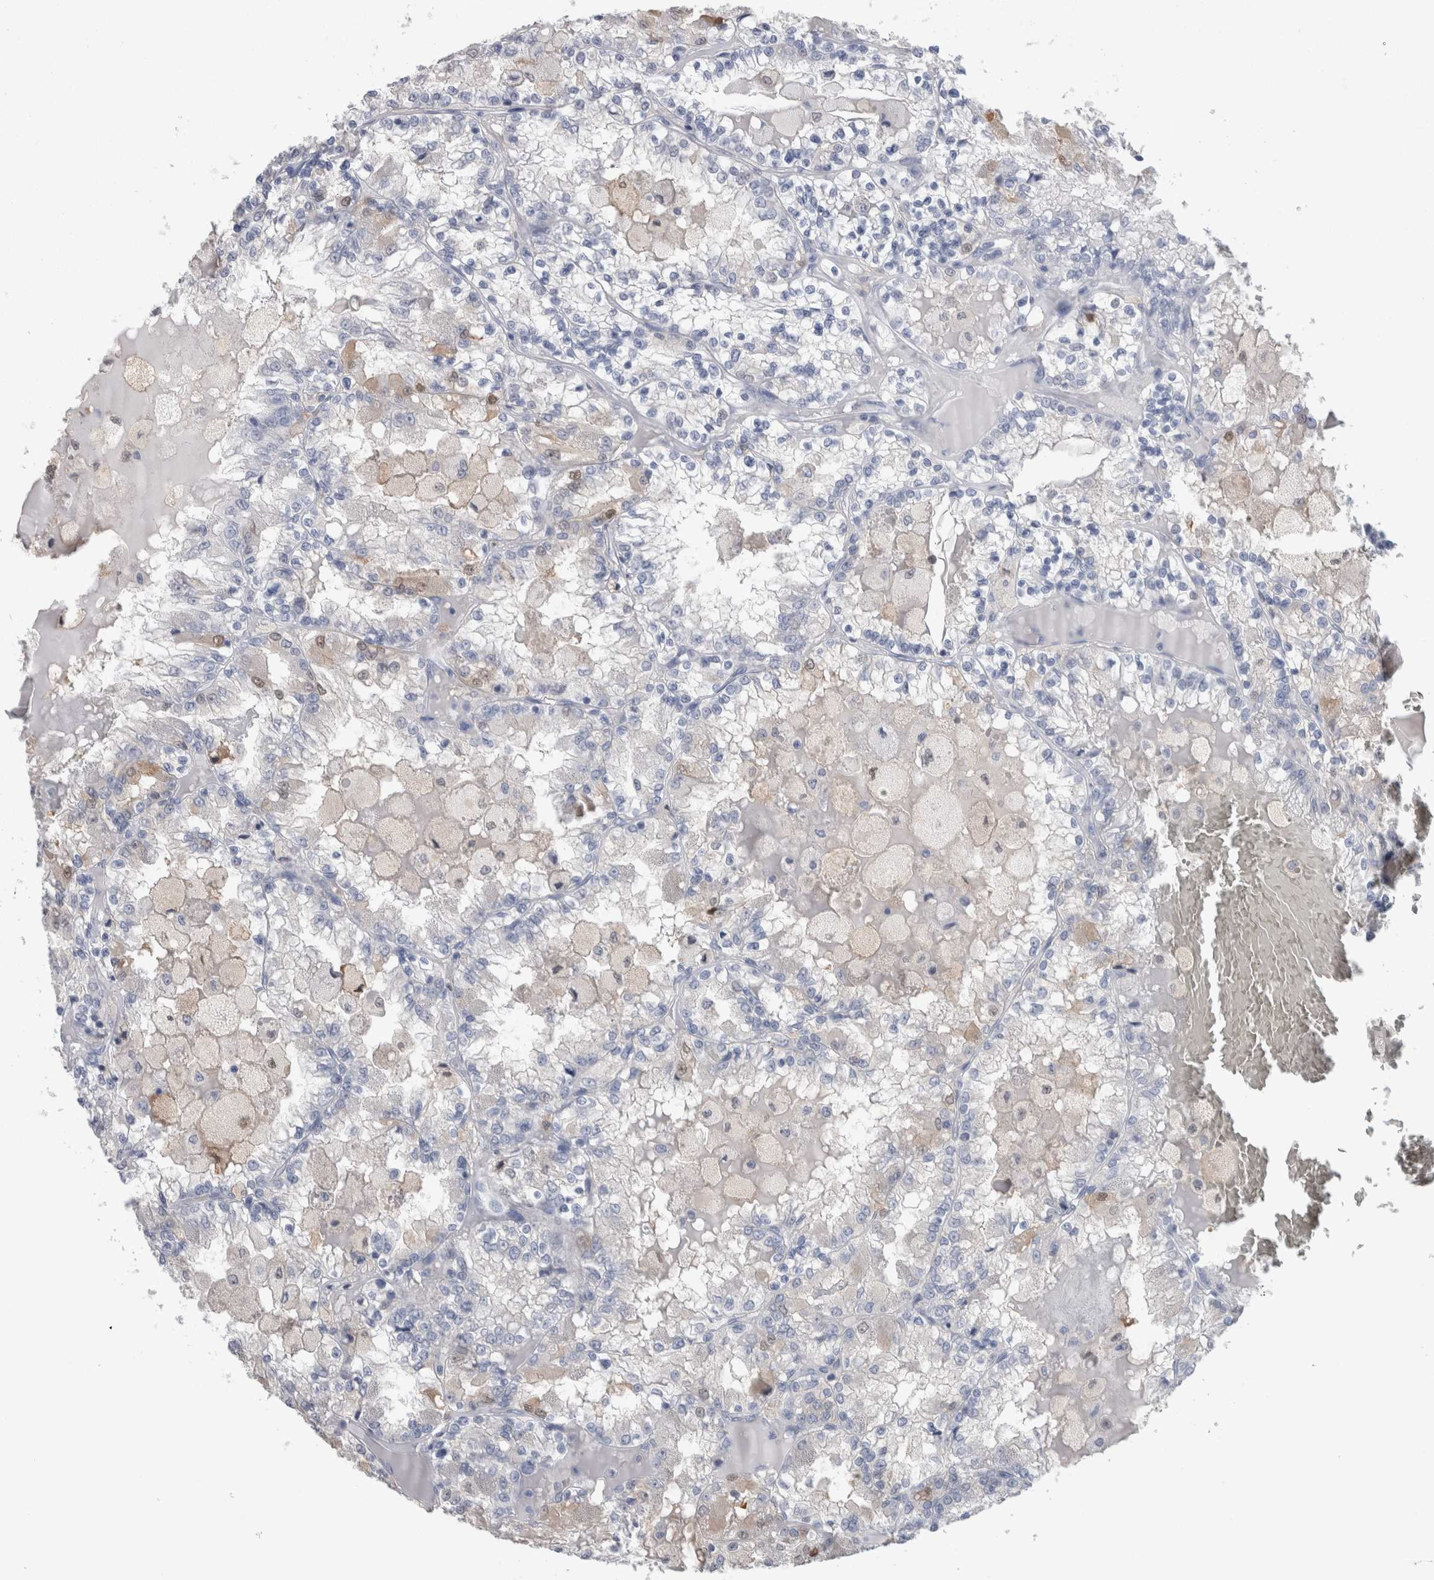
{"staining": {"intensity": "negative", "quantity": "none", "location": "none"}, "tissue": "renal cancer", "cell_type": "Tumor cells", "image_type": "cancer", "snomed": [{"axis": "morphology", "description": "Adenocarcinoma, NOS"}, {"axis": "topography", "description": "Kidney"}], "caption": "The immunohistochemistry histopathology image has no significant expression in tumor cells of renal adenocarcinoma tissue. (Stains: DAB immunohistochemistry with hematoxylin counter stain, Microscopy: brightfield microscopy at high magnification).", "gene": "CA8", "patient": {"sex": "female", "age": 56}}